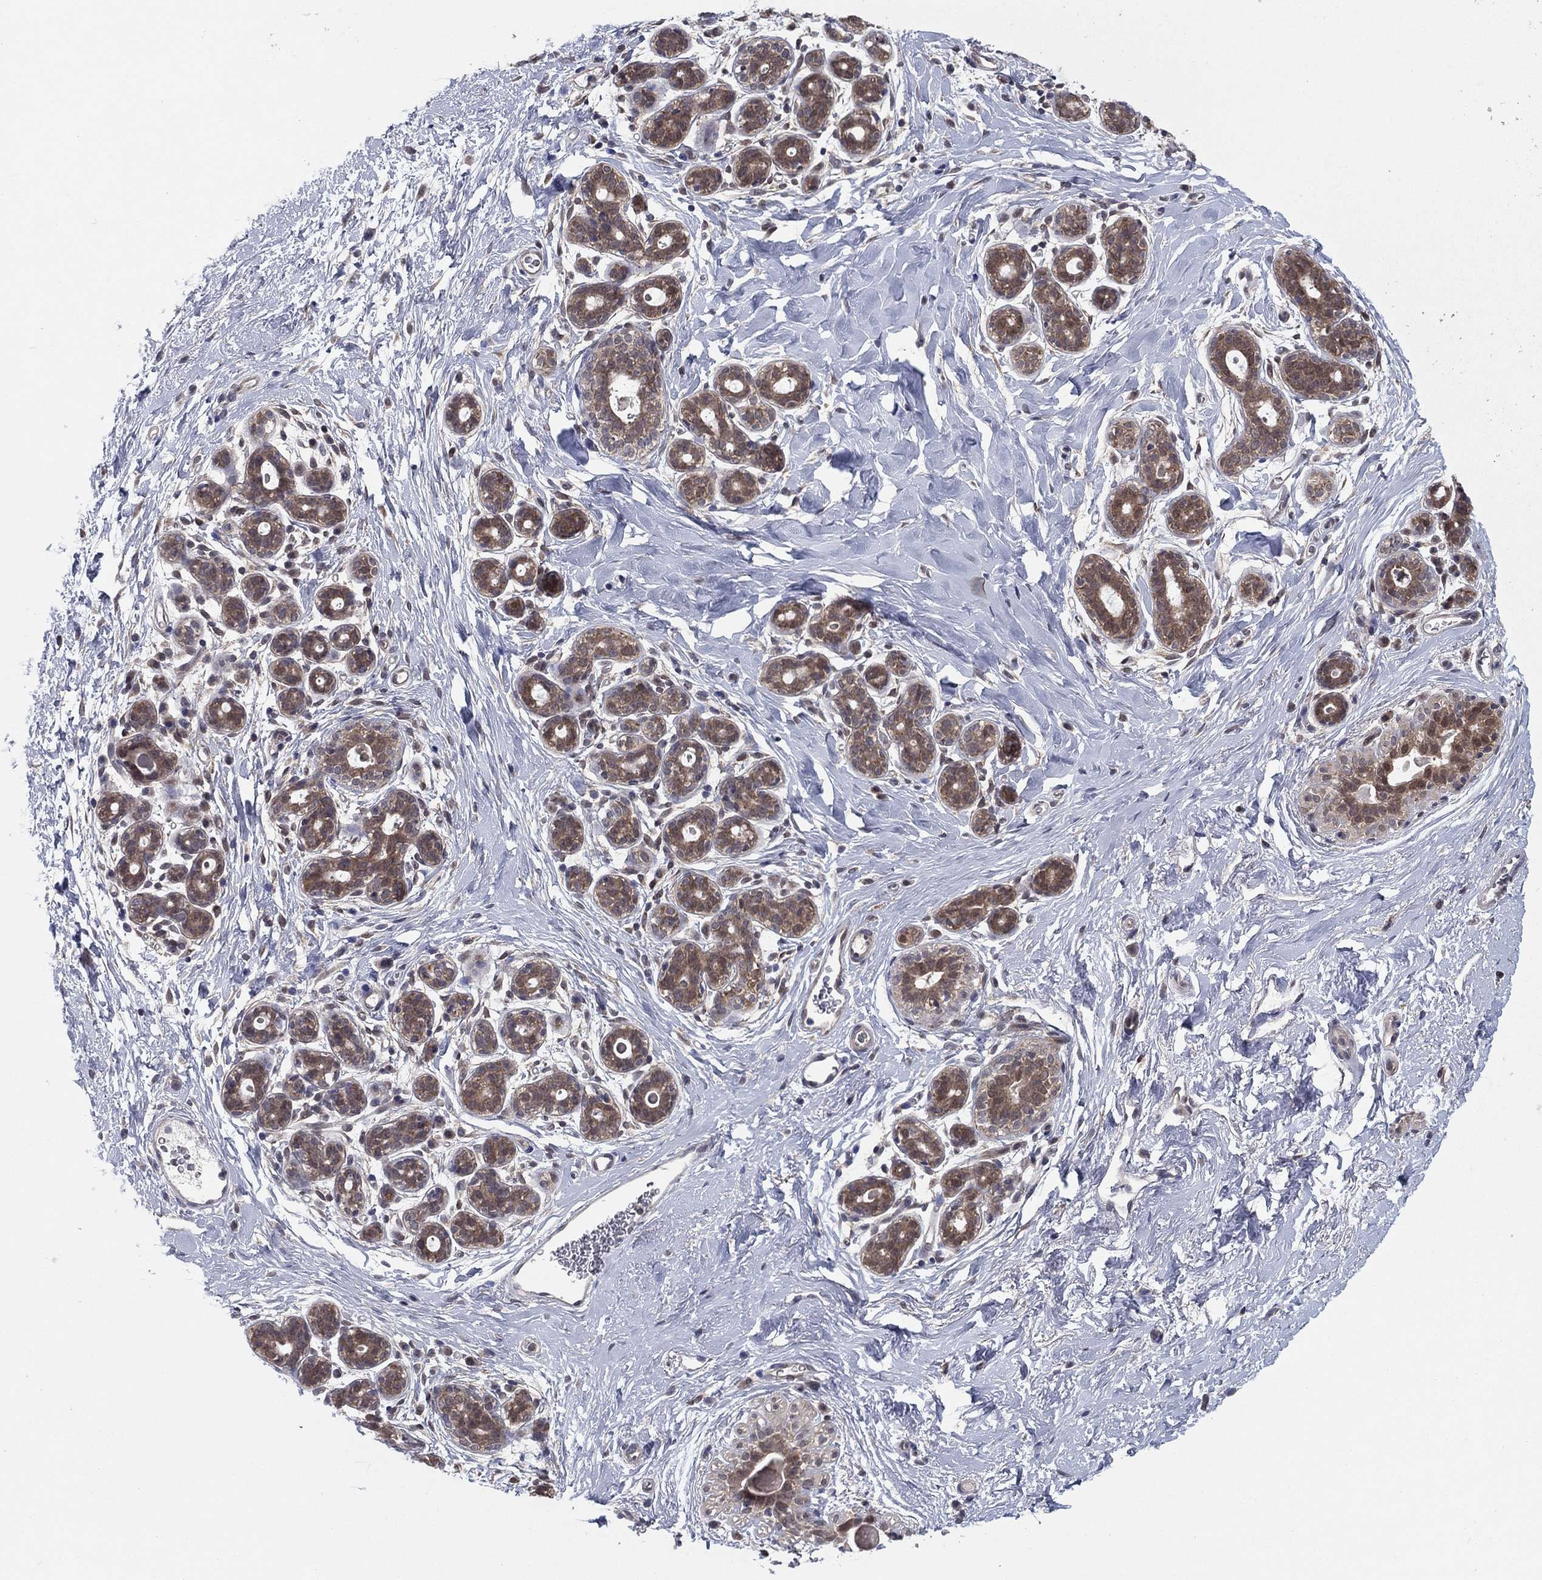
{"staining": {"intensity": "negative", "quantity": "none", "location": "none"}, "tissue": "breast", "cell_type": "Adipocytes", "image_type": "normal", "snomed": [{"axis": "morphology", "description": "Normal tissue, NOS"}, {"axis": "topography", "description": "Breast"}], "caption": "The photomicrograph reveals no staining of adipocytes in unremarkable breast.", "gene": "GRHPR", "patient": {"sex": "female", "age": 43}}